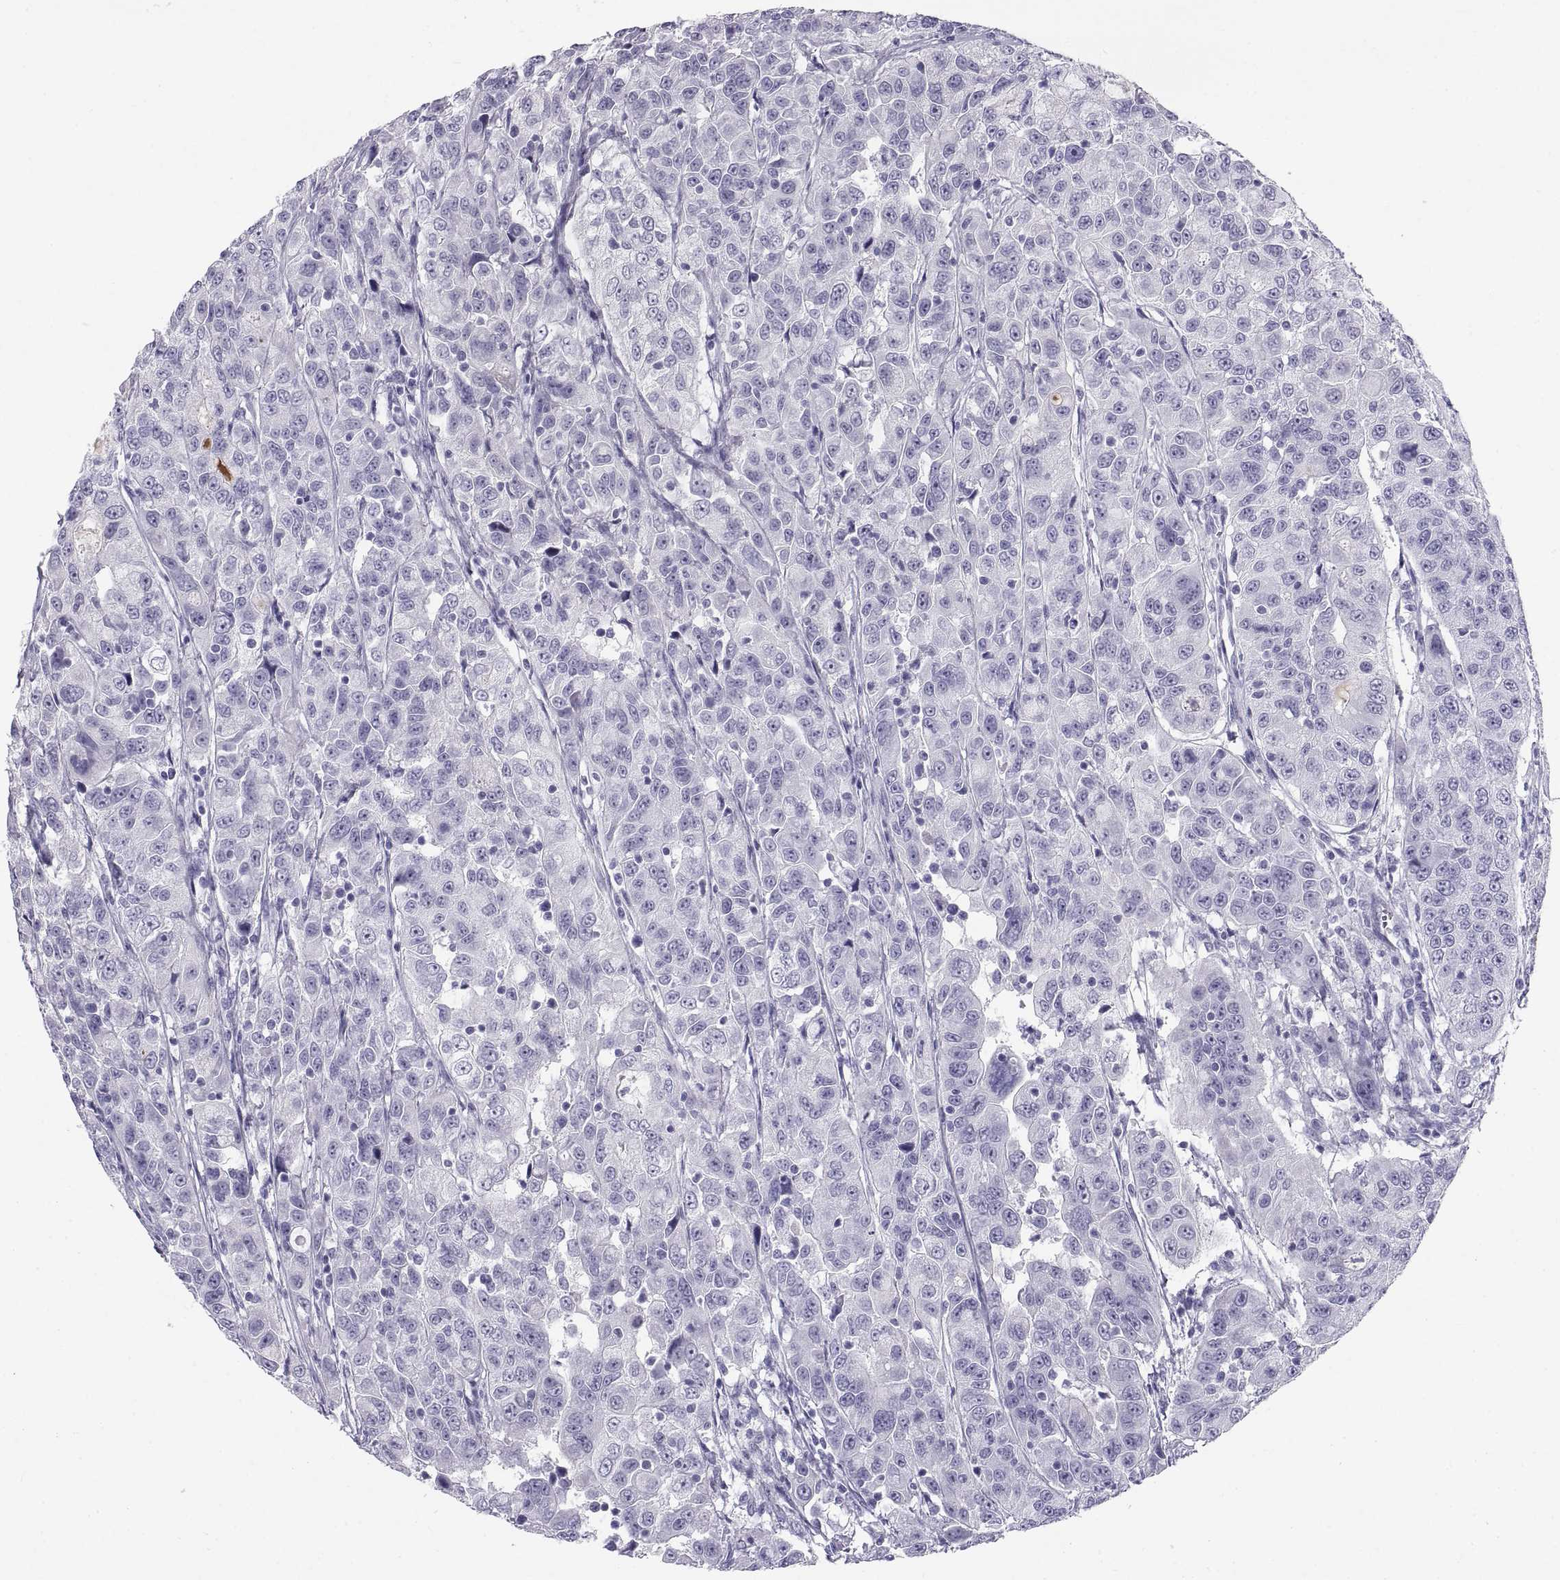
{"staining": {"intensity": "negative", "quantity": "none", "location": "none"}, "tissue": "urothelial cancer", "cell_type": "Tumor cells", "image_type": "cancer", "snomed": [{"axis": "morphology", "description": "Urothelial carcinoma, NOS"}, {"axis": "morphology", "description": "Urothelial carcinoma, High grade"}, {"axis": "topography", "description": "Urinary bladder"}], "caption": "Tumor cells show no significant protein expression in high-grade urothelial carcinoma.", "gene": "CT47A10", "patient": {"sex": "female", "age": 73}}